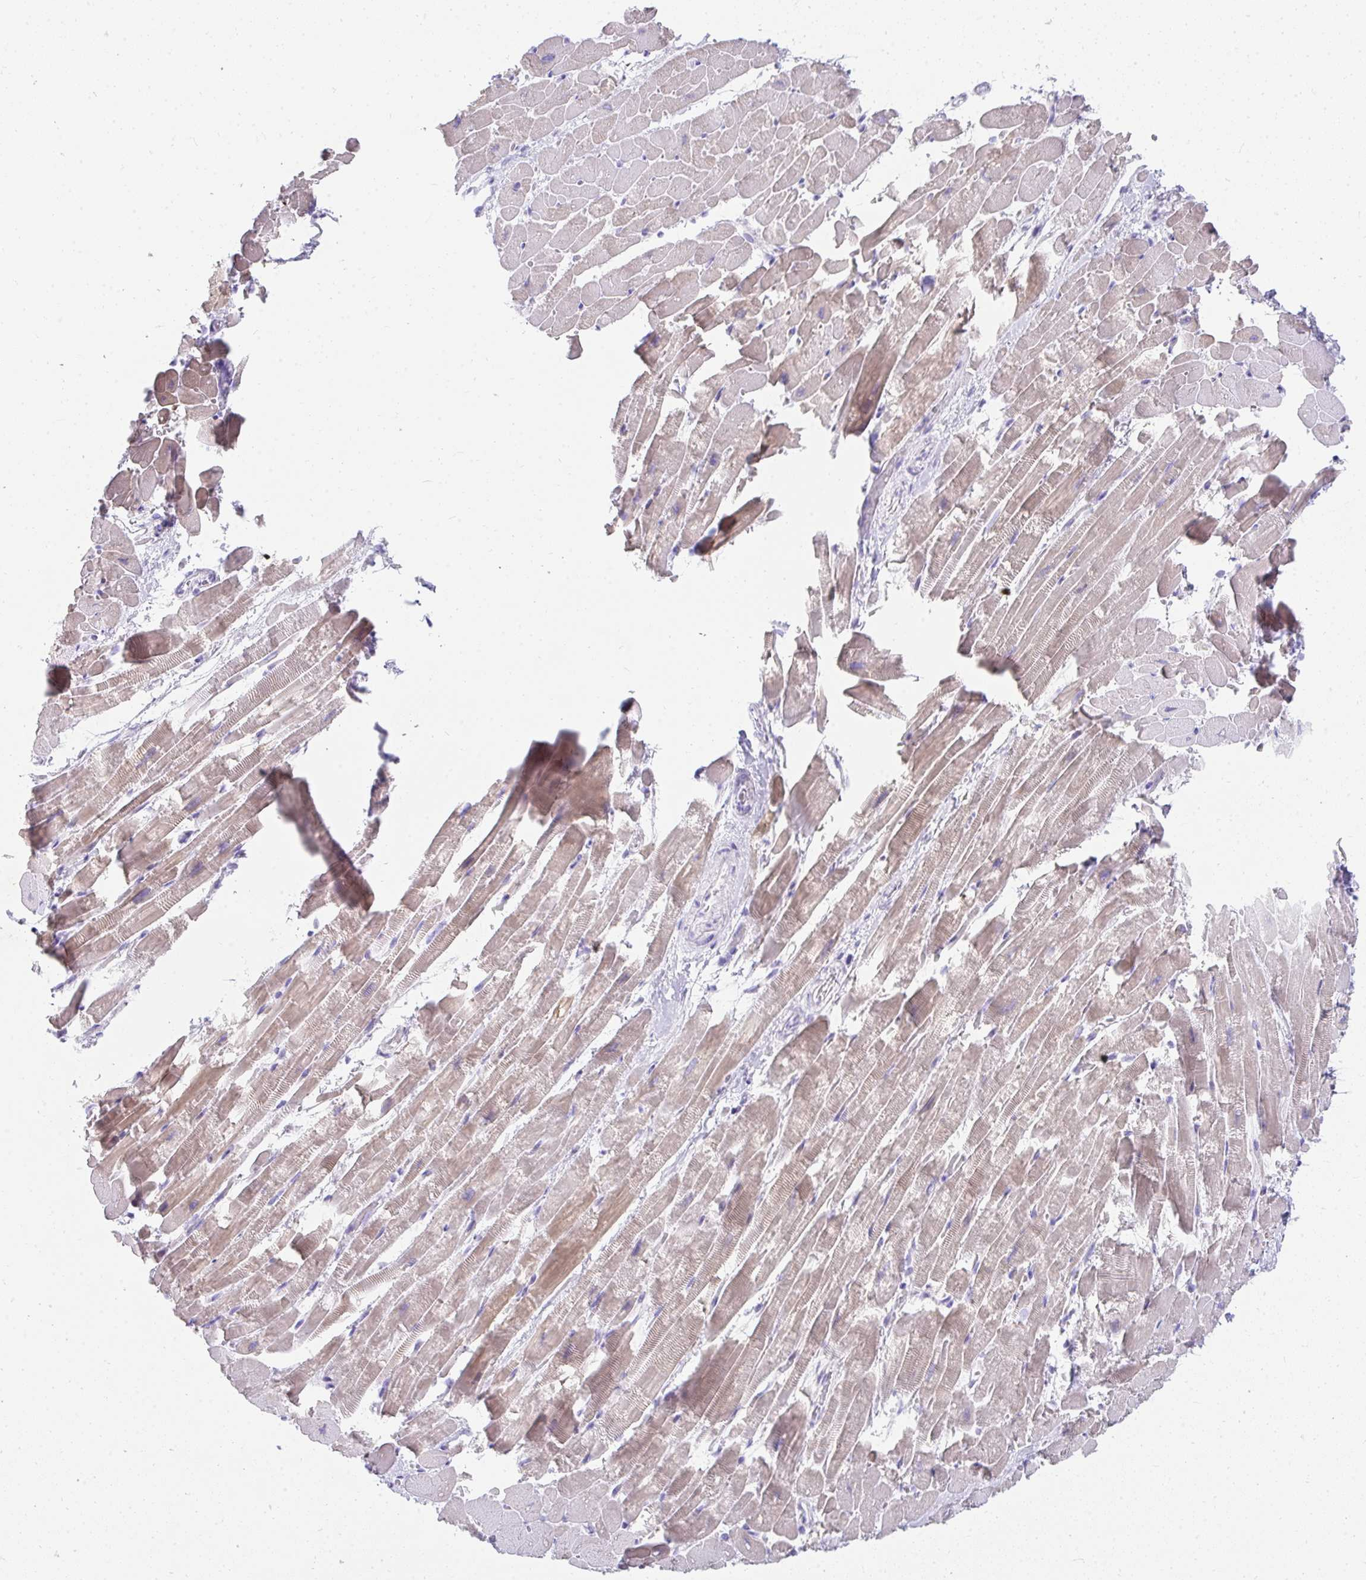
{"staining": {"intensity": "weak", "quantity": "25%-75%", "location": "cytoplasmic/membranous"}, "tissue": "heart muscle", "cell_type": "Cardiomyocytes", "image_type": "normal", "snomed": [{"axis": "morphology", "description": "Normal tissue, NOS"}, {"axis": "topography", "description": "Heart"}], "caption": "Immunohistochemistry (DAB) staining of normal human heart muscle shows weak cytoplasmic/membranous protein staining in about 25%-75% of cardiomyocytes.", "gene": "TNNT1", "patient": {"sex": "male", "age": 37}}